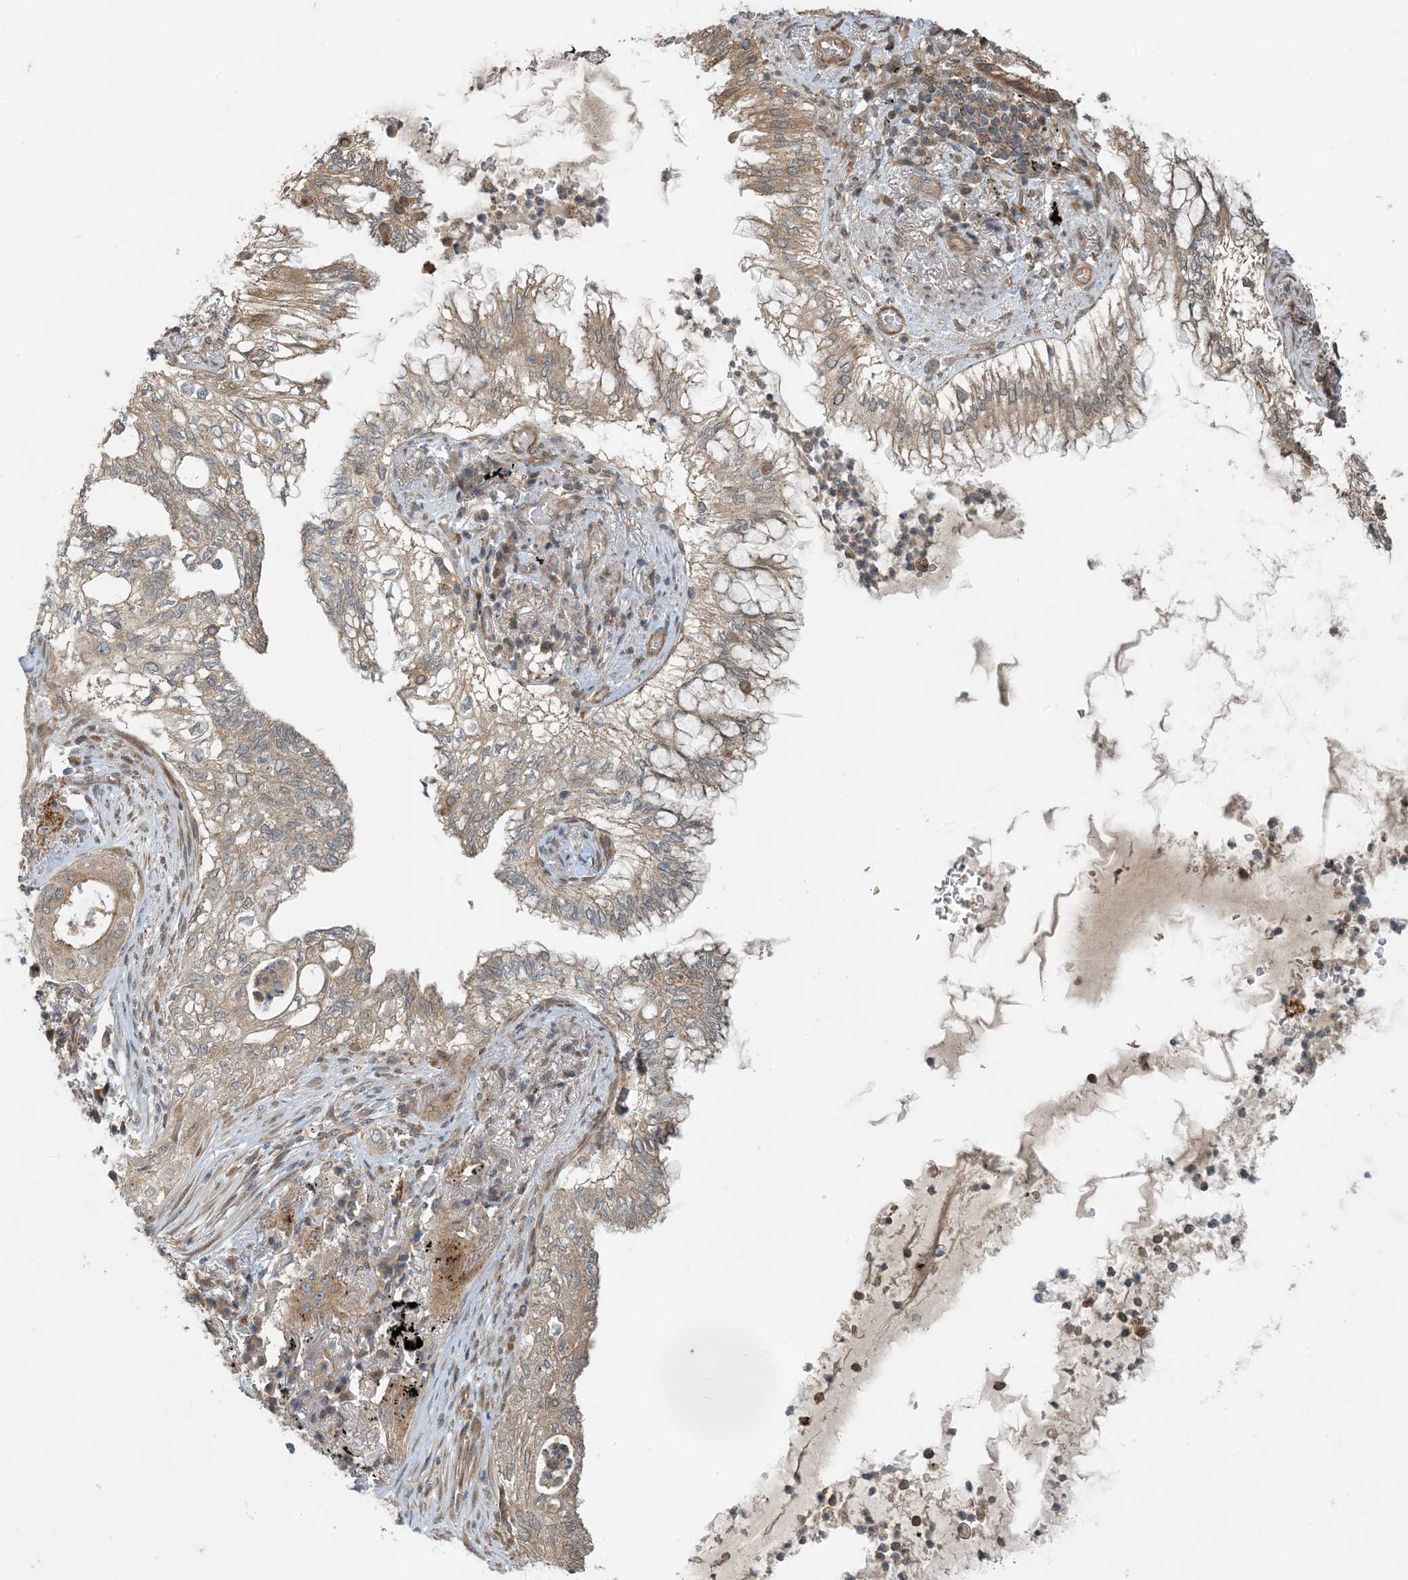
{"staining": {"intensity": "weak", "quantity": "25%-75%", "location": "cytoplasmic/membranous"}, "tissue": "lung cancer", "cell_type": "Tumor cells", "image_type": "cancer", "snomed": [{"axis": "morphology", "description": "Adenocarcinoma, NOS"}, {"axis": "topography", "description": "Lung"}], "caption": "This micrograph exhibits adenocarcinoma (lung) stained with IHC to label a protein in brown. The cytoplasmic/membranous of tumor cells show weak positivity for the protein. Nuclei are counter-stained blue.", "gene": "ZBTB3", "patient": {"sex": "female", "age": 70}}